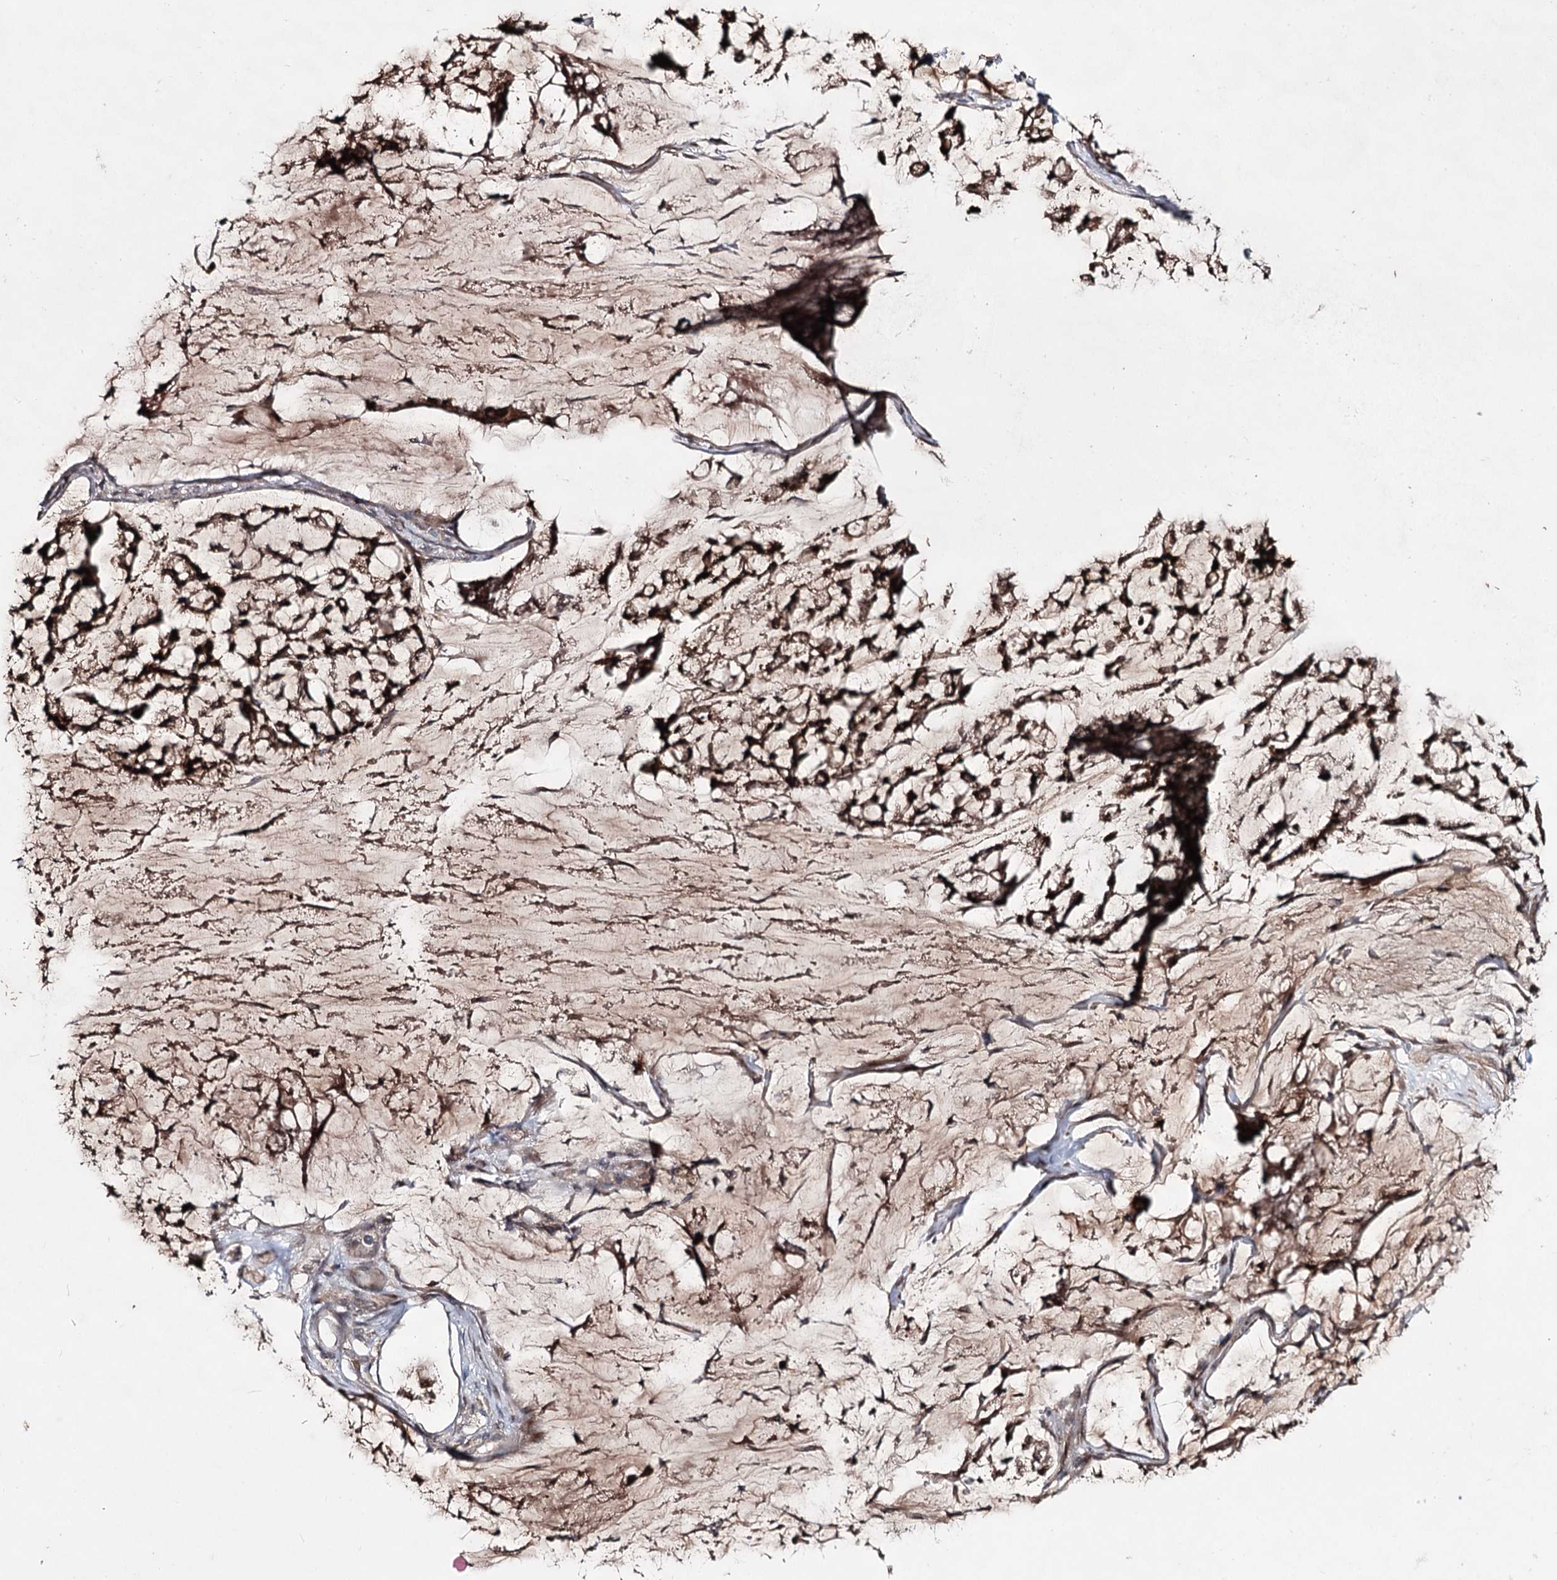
{"staining": {"intensity": "strong", "quantity": ">75%", "location": "cytoplasmic/membranous"}, "tissue": "stomach cancer", "cell_type": "Tumor cells", "image_type": "cancer", "snomed": [{"axis": "morphology", "description": "Adenocarcinoma, NOS"}, {"axis": "topography", "description": "Stomach, lower"}], "caption": "Tumor cells demonstrate high levels of strong cytoplasmic/membranous expression in about >75% of cells in human stomach adenocarcinoma. The staining was performed using DAB to visualize the protein expression in brown, while the nuclei were stained in blue with hematoxylin (Magnification: 20x).", "gene": "ACTR6", "patient": {"sex": "male", "age": 67}}